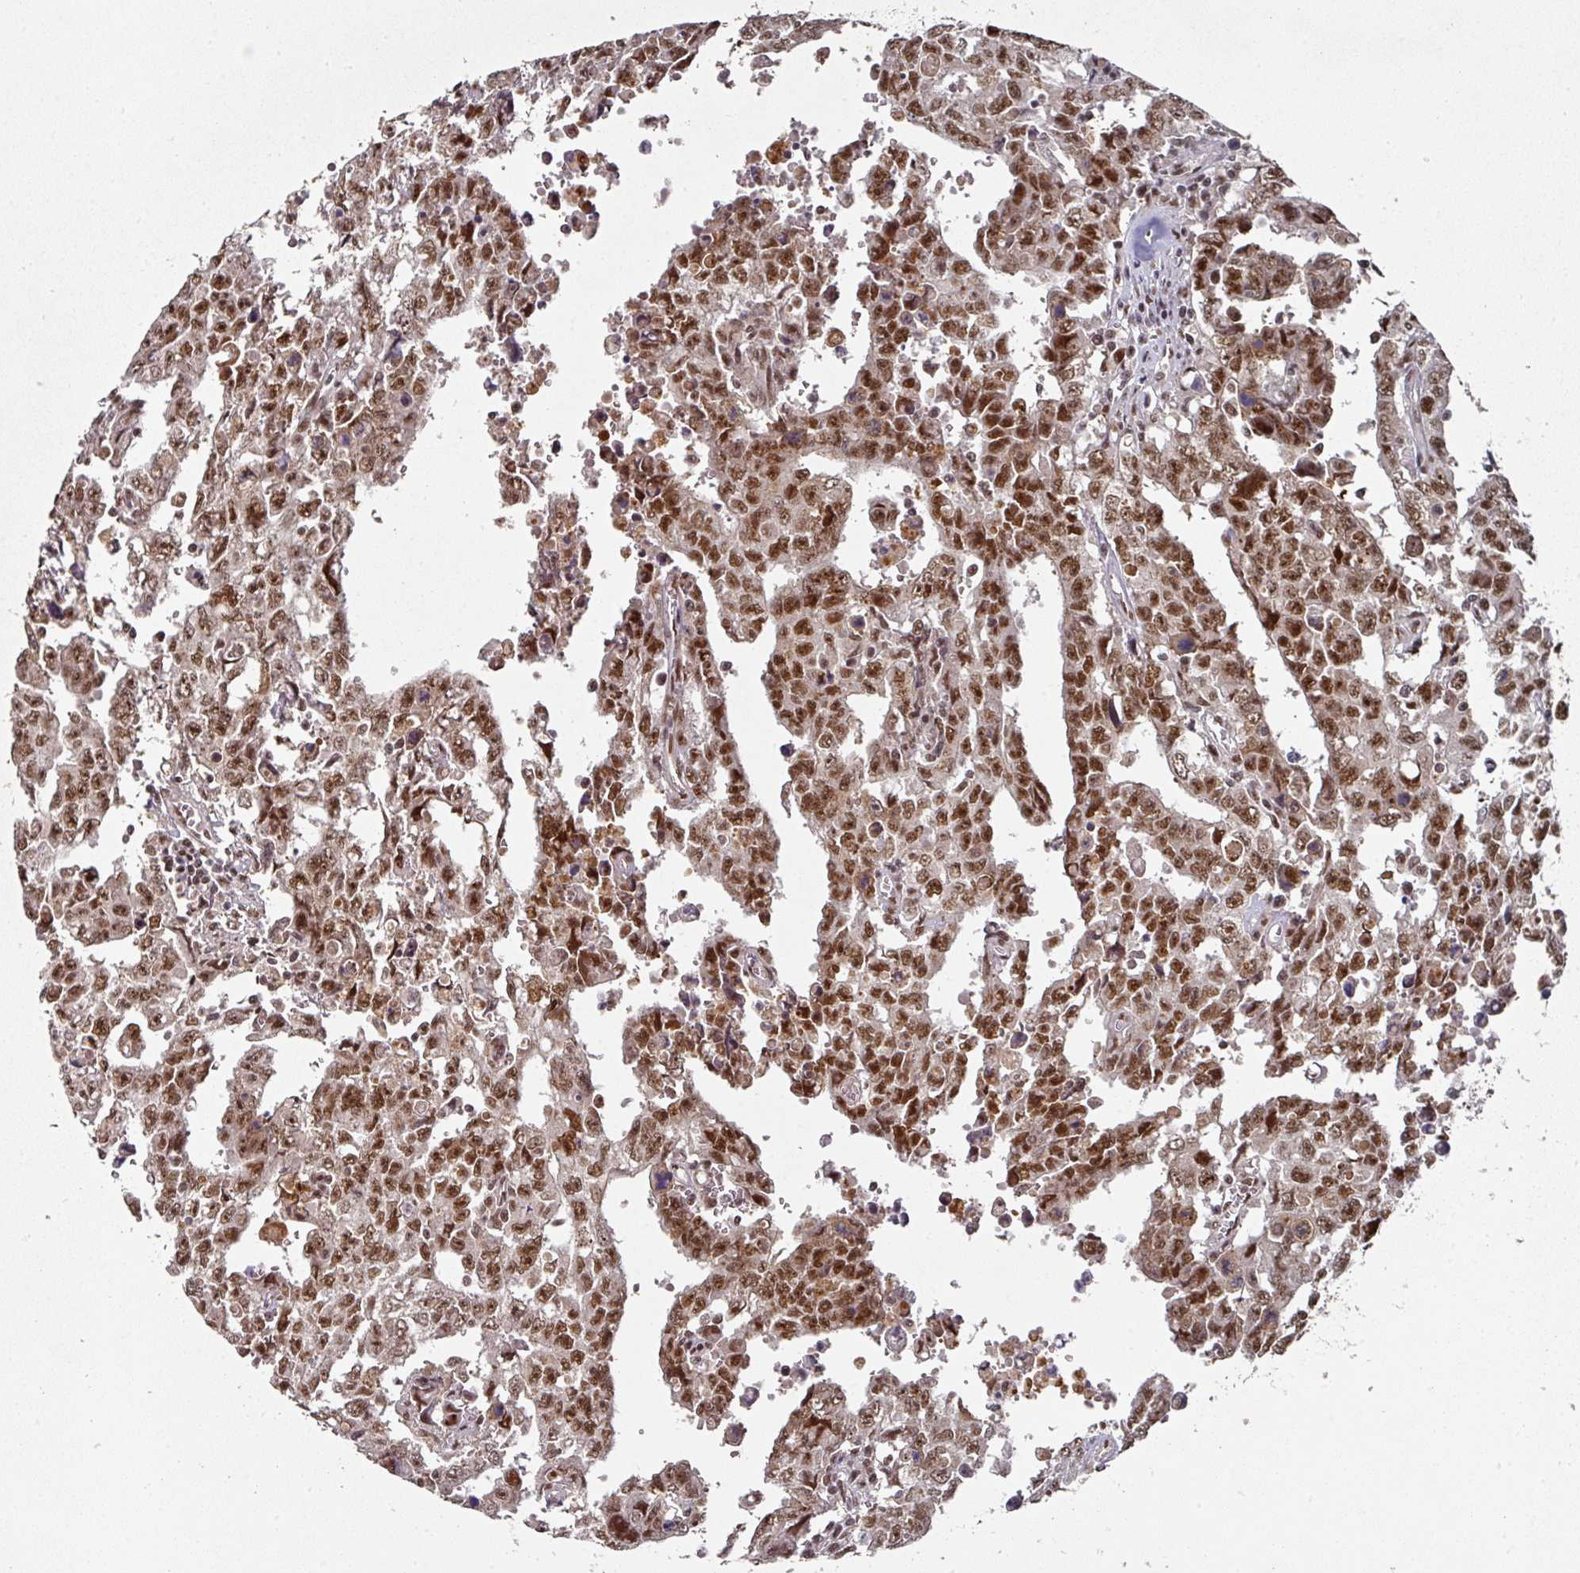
{"staining": {"intensity": "strong", "quantity": ">75%", "location": "nuclear"}, "tissue": "testis cancer", "cell_type": "Tumor cells", "image_type": "cancer", "snomed": [{"axis": "morphology", "description": "Carcinoma, Embryonal, NOS"}, {"axis": "topography", "description": "Testis"}], "caption": "Immunohistochemical staining of testis embryonal carcinoma exhibits strong nuclear protein staining in approximately >75% of tumor cells.", "gene": "MEPCE", "patient": {"sex": "male", "age": 24}}